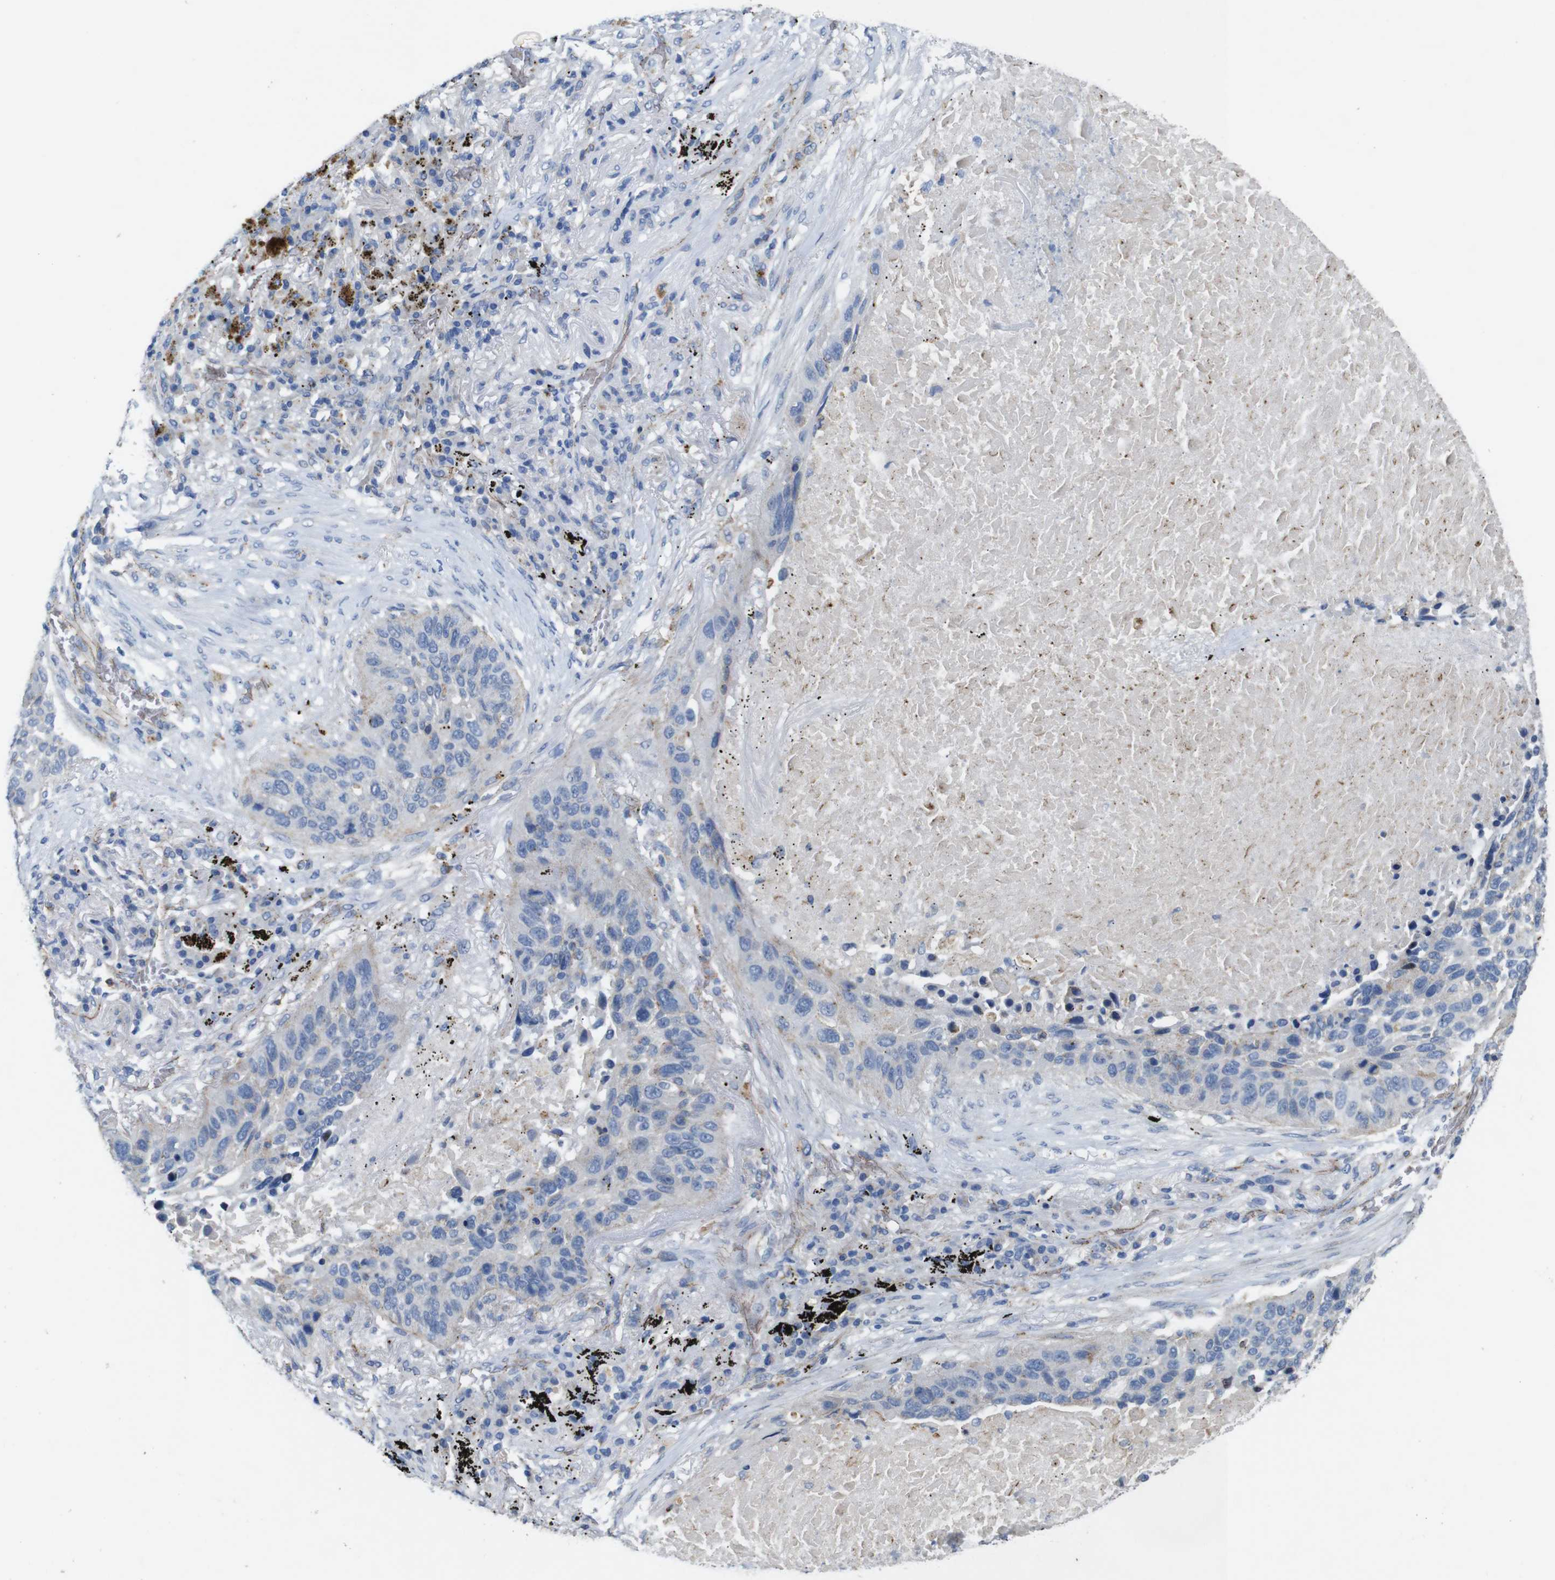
{"staining": {"intensity": "negative", "quantity": "none", "location": "none"}, "tissue": "lung cancer", "cell_type": "Tumor cells", "image_type": "cancer", "snomed": [{"axis": "morphology", "description": "Squamous cell carcinoma, NOS"}, {"axis": "topography", "description": "Lung"}], "caption": "DAB immunohistochemical staining of lung cancer exhibits no significant positivity in tumor cells. (DAB IHC with hematoxylin counter stain).", "gene": "NHLRC3", "patient": {"sex": "male", "age": 57}}